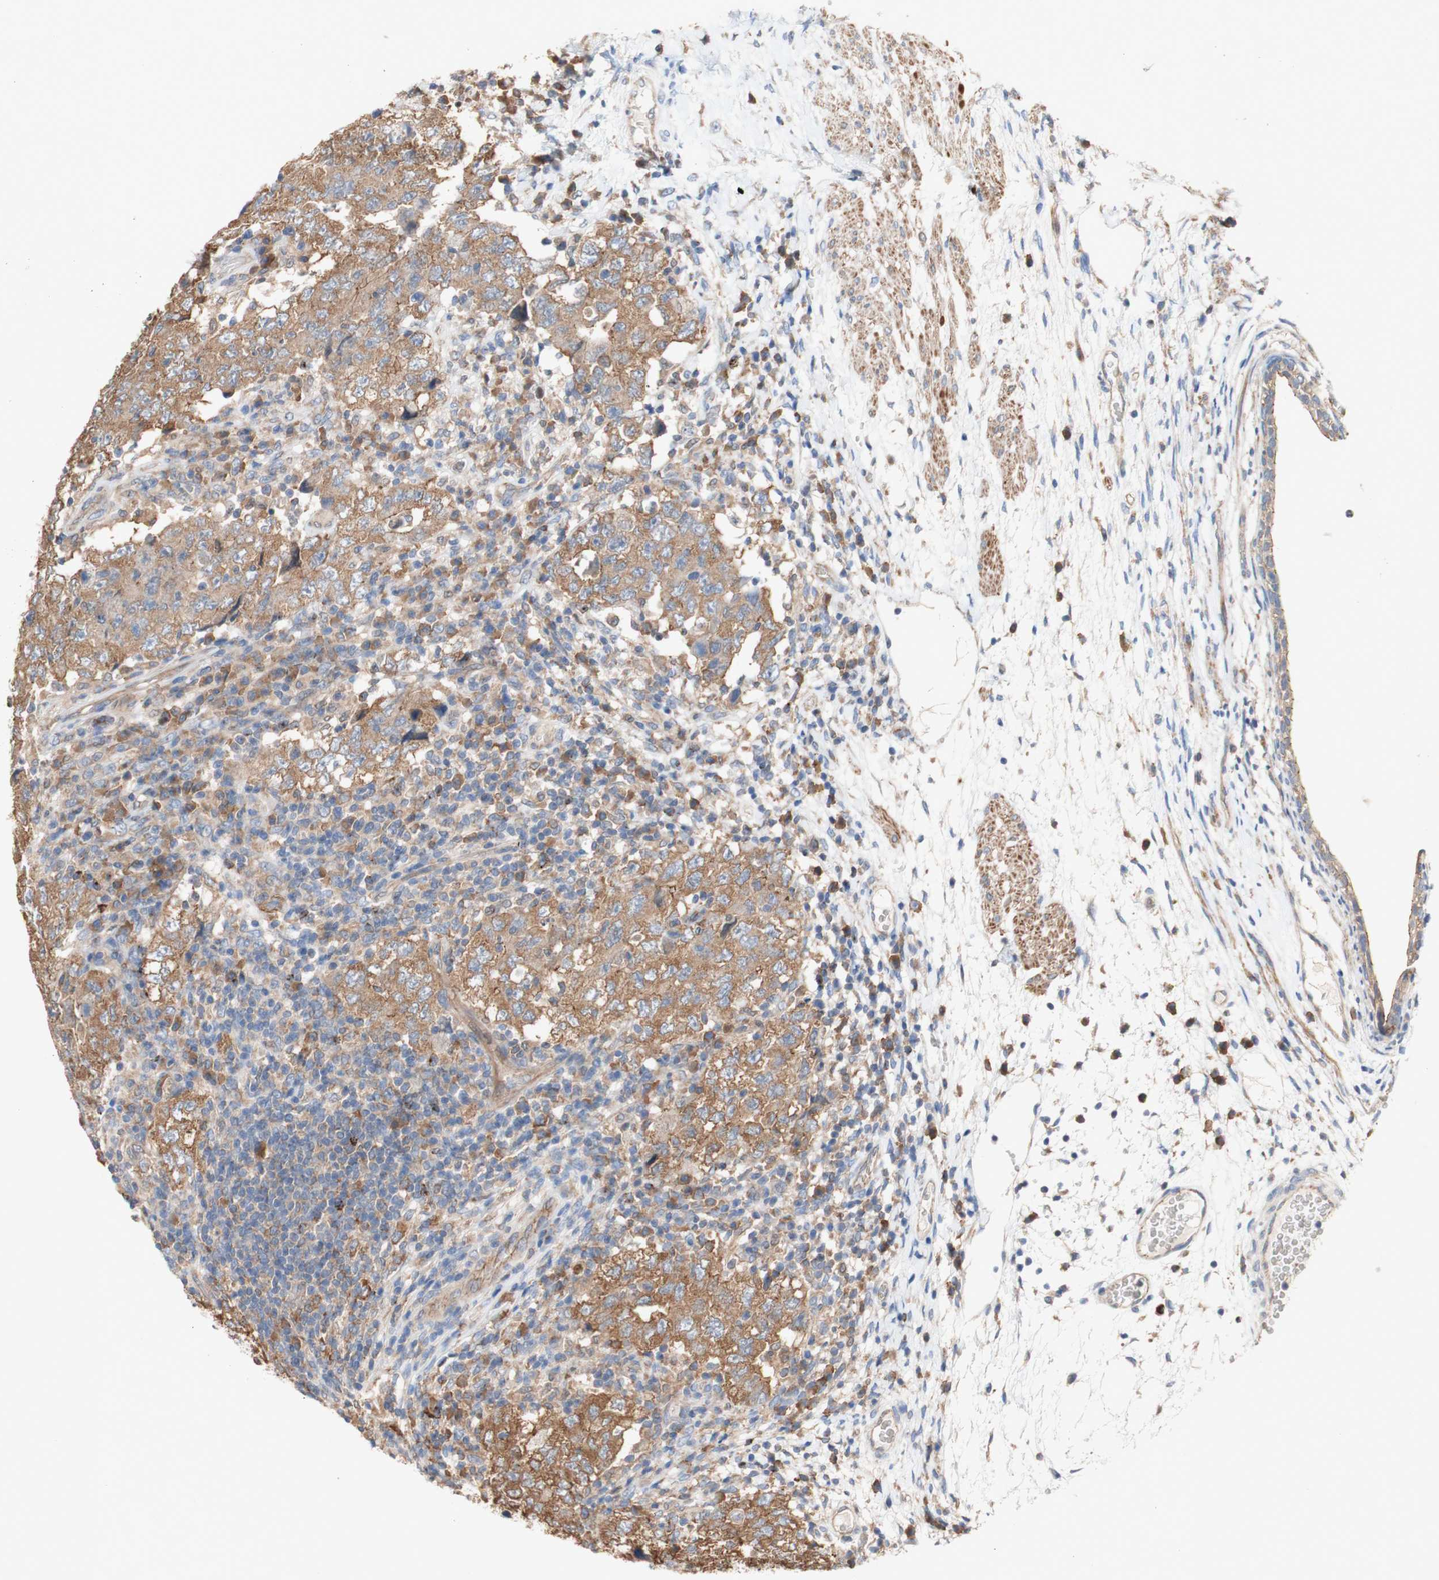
{"staining": {"intensity": "moderate", "quantity": ">75%", "location": "cytoplasmic/membranous"}, "tissue": "testis cancer", "cell_type": "Tumor cells", "image_type": "cancer", "snomed": [{"axis": "morphology", "description": "Carcinoma, Embryonal, NOS"}, {"axis": "topography", "description": "Testis"}], "caption": "Testis embryonal carcinoma tissue exhibits moderate cytoplasmic/membranous staining in approximately >75% of tumor cells, visualized by immunohistochemistry.", "gene": "PDGFB", "patient": {"sex": "male", "age": 26}}